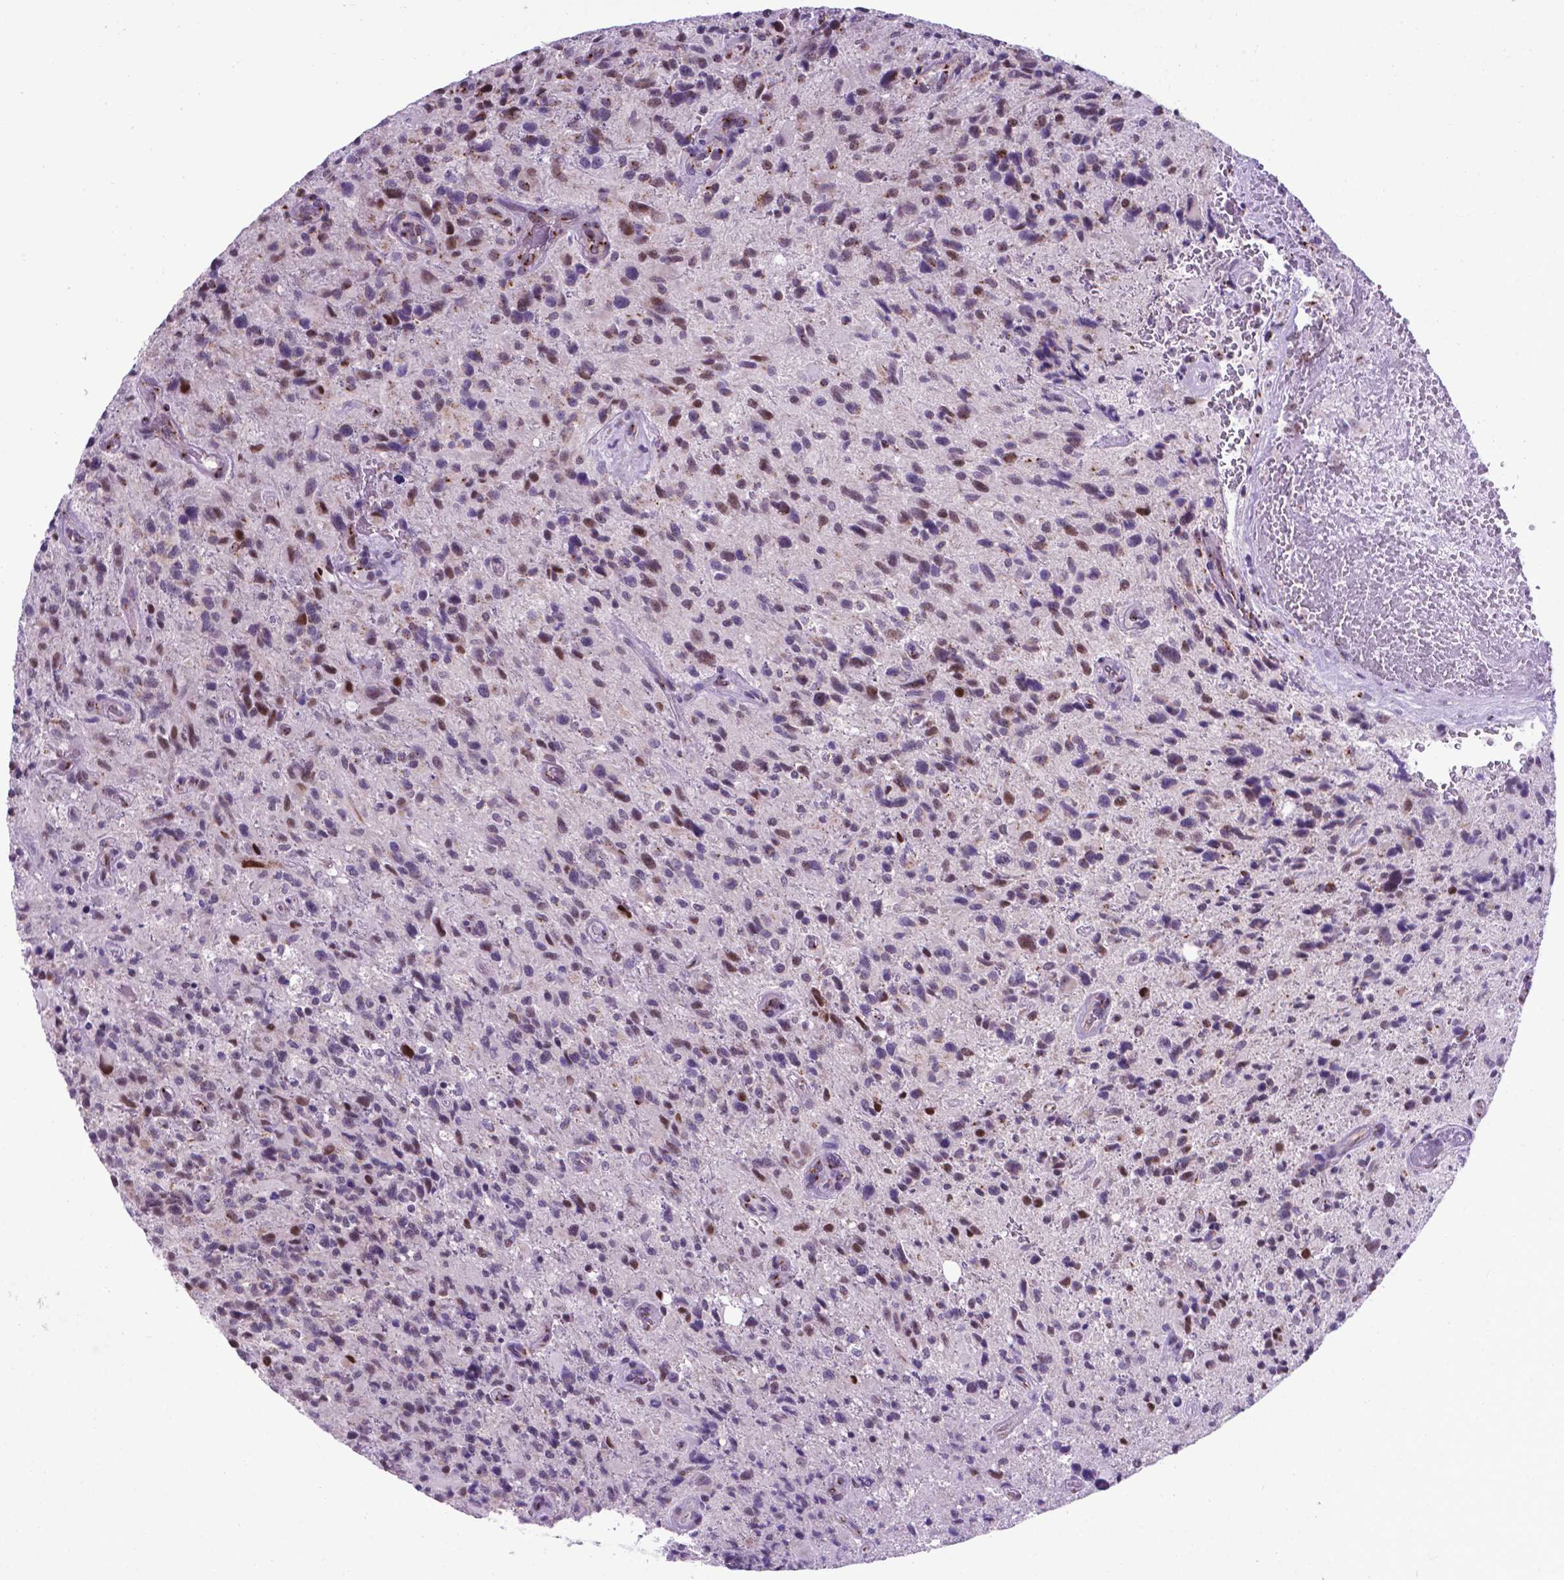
{"staining": {"intensity": "moderate", "quantity": "25%-75%", "location": "nuclear"}, "tissue": "glioma", "cell_type": "Tumor cells", "image_type": "cancer", "snomed": [{"axis": "morphology", "description": "Glioma, malignant, High grade"}, {"axis": "topography", "description": "Brain"}], "caption": "Malignant high-grade glioma was stained to show a protein in brown. There is medium levels of moderate nuclear staining in about 25%-75% of tumor cells.", "gene": "MRPL10", "patient": {"sex": "male", "age": 63}}